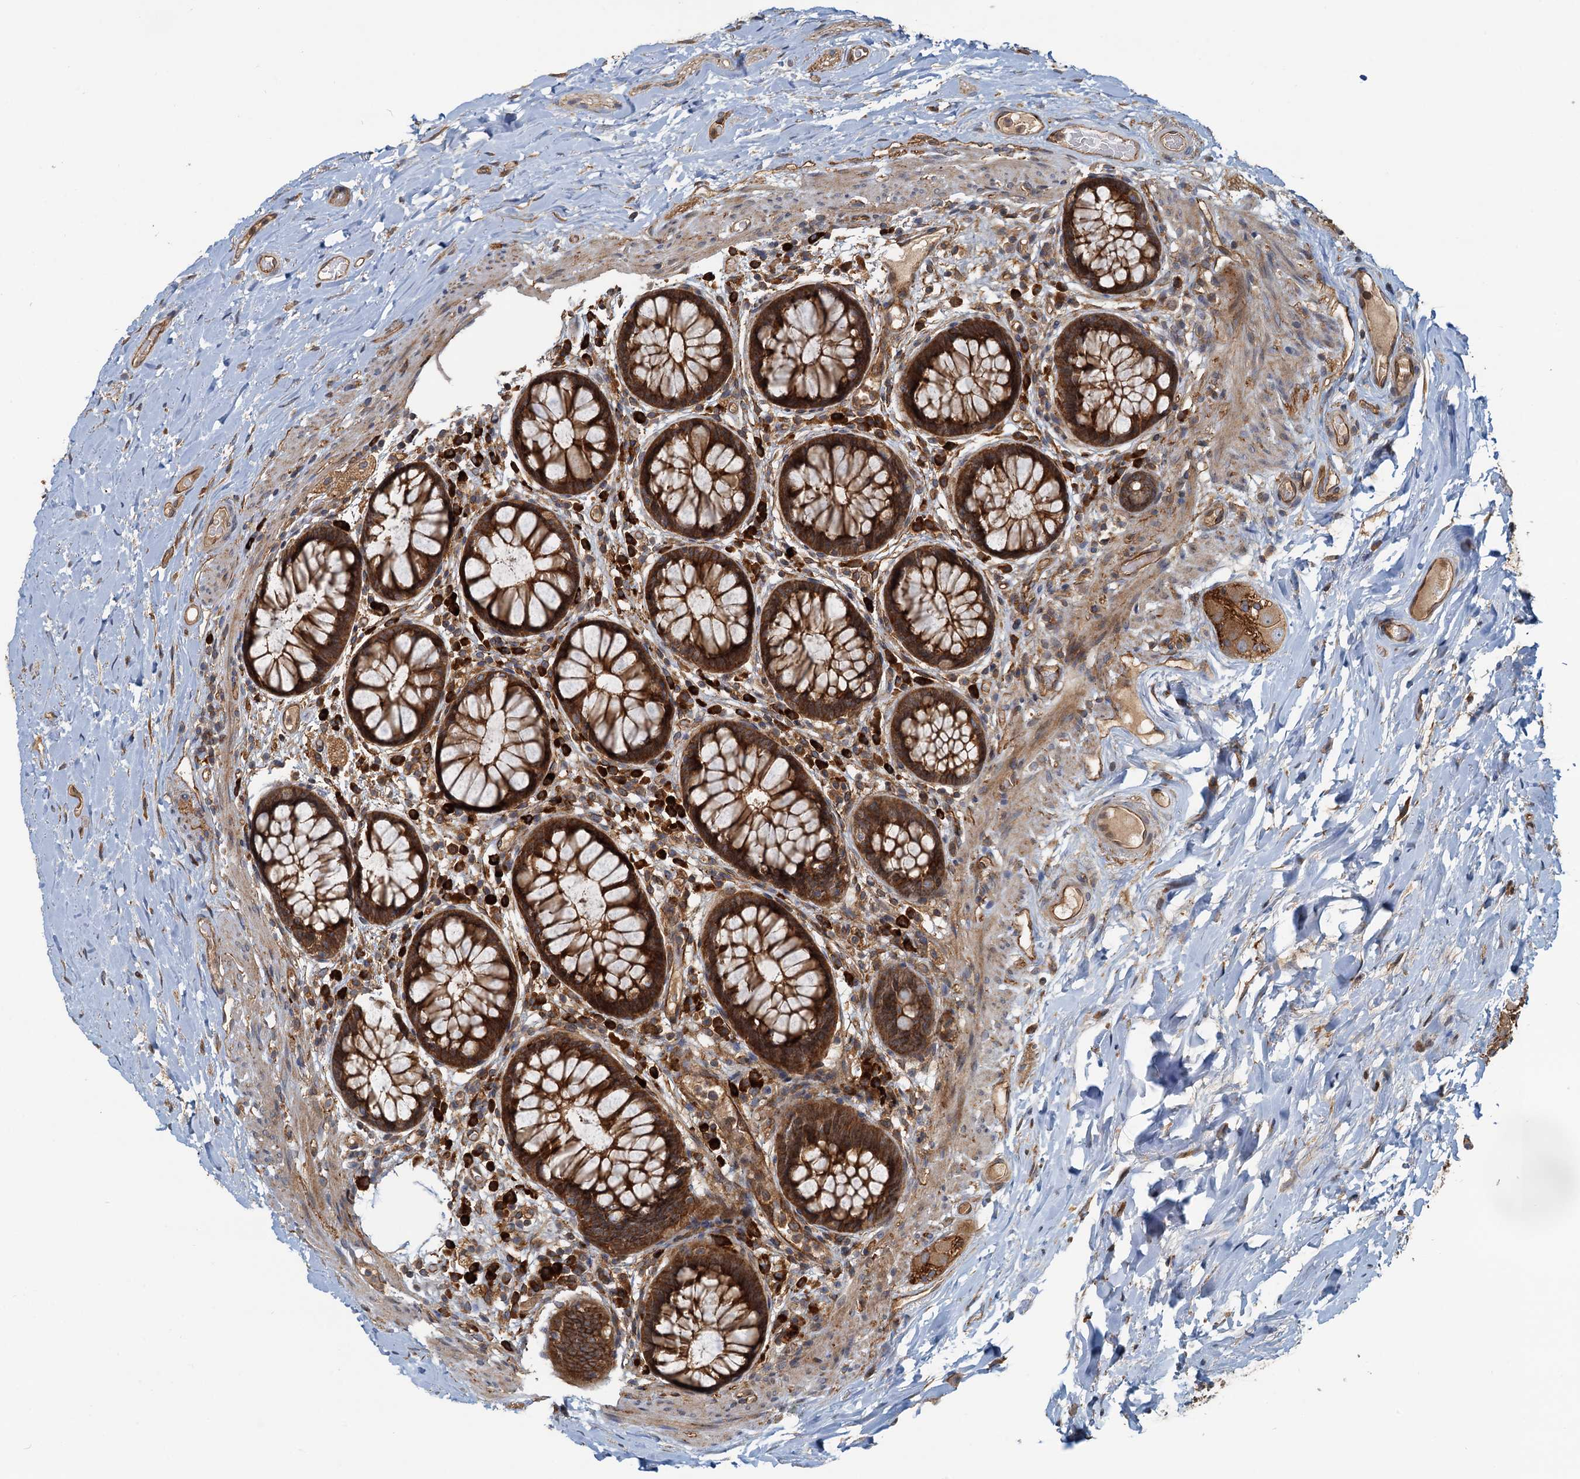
{"staining": {"intensity": "strong", "quantity": ">75%", "location": "cytoplasmic/membranous"}, "tissue": "rectum", "cell_type": "Glandular cells", "image_type": "normal", "snomed": [{"axis": "morphology", "description": "Normal tissue, NOS"}, {"axis": "topography", "description": "Rectum"}], "caption": "About >75% of glandular cells in benign human rectum exhibit strong cytoplasmic/membranous protein positivity as visualized by brown immunohistochemical staining.", "gene": "NIPAL3", "patient": {"sex": "male", "age": 83}}